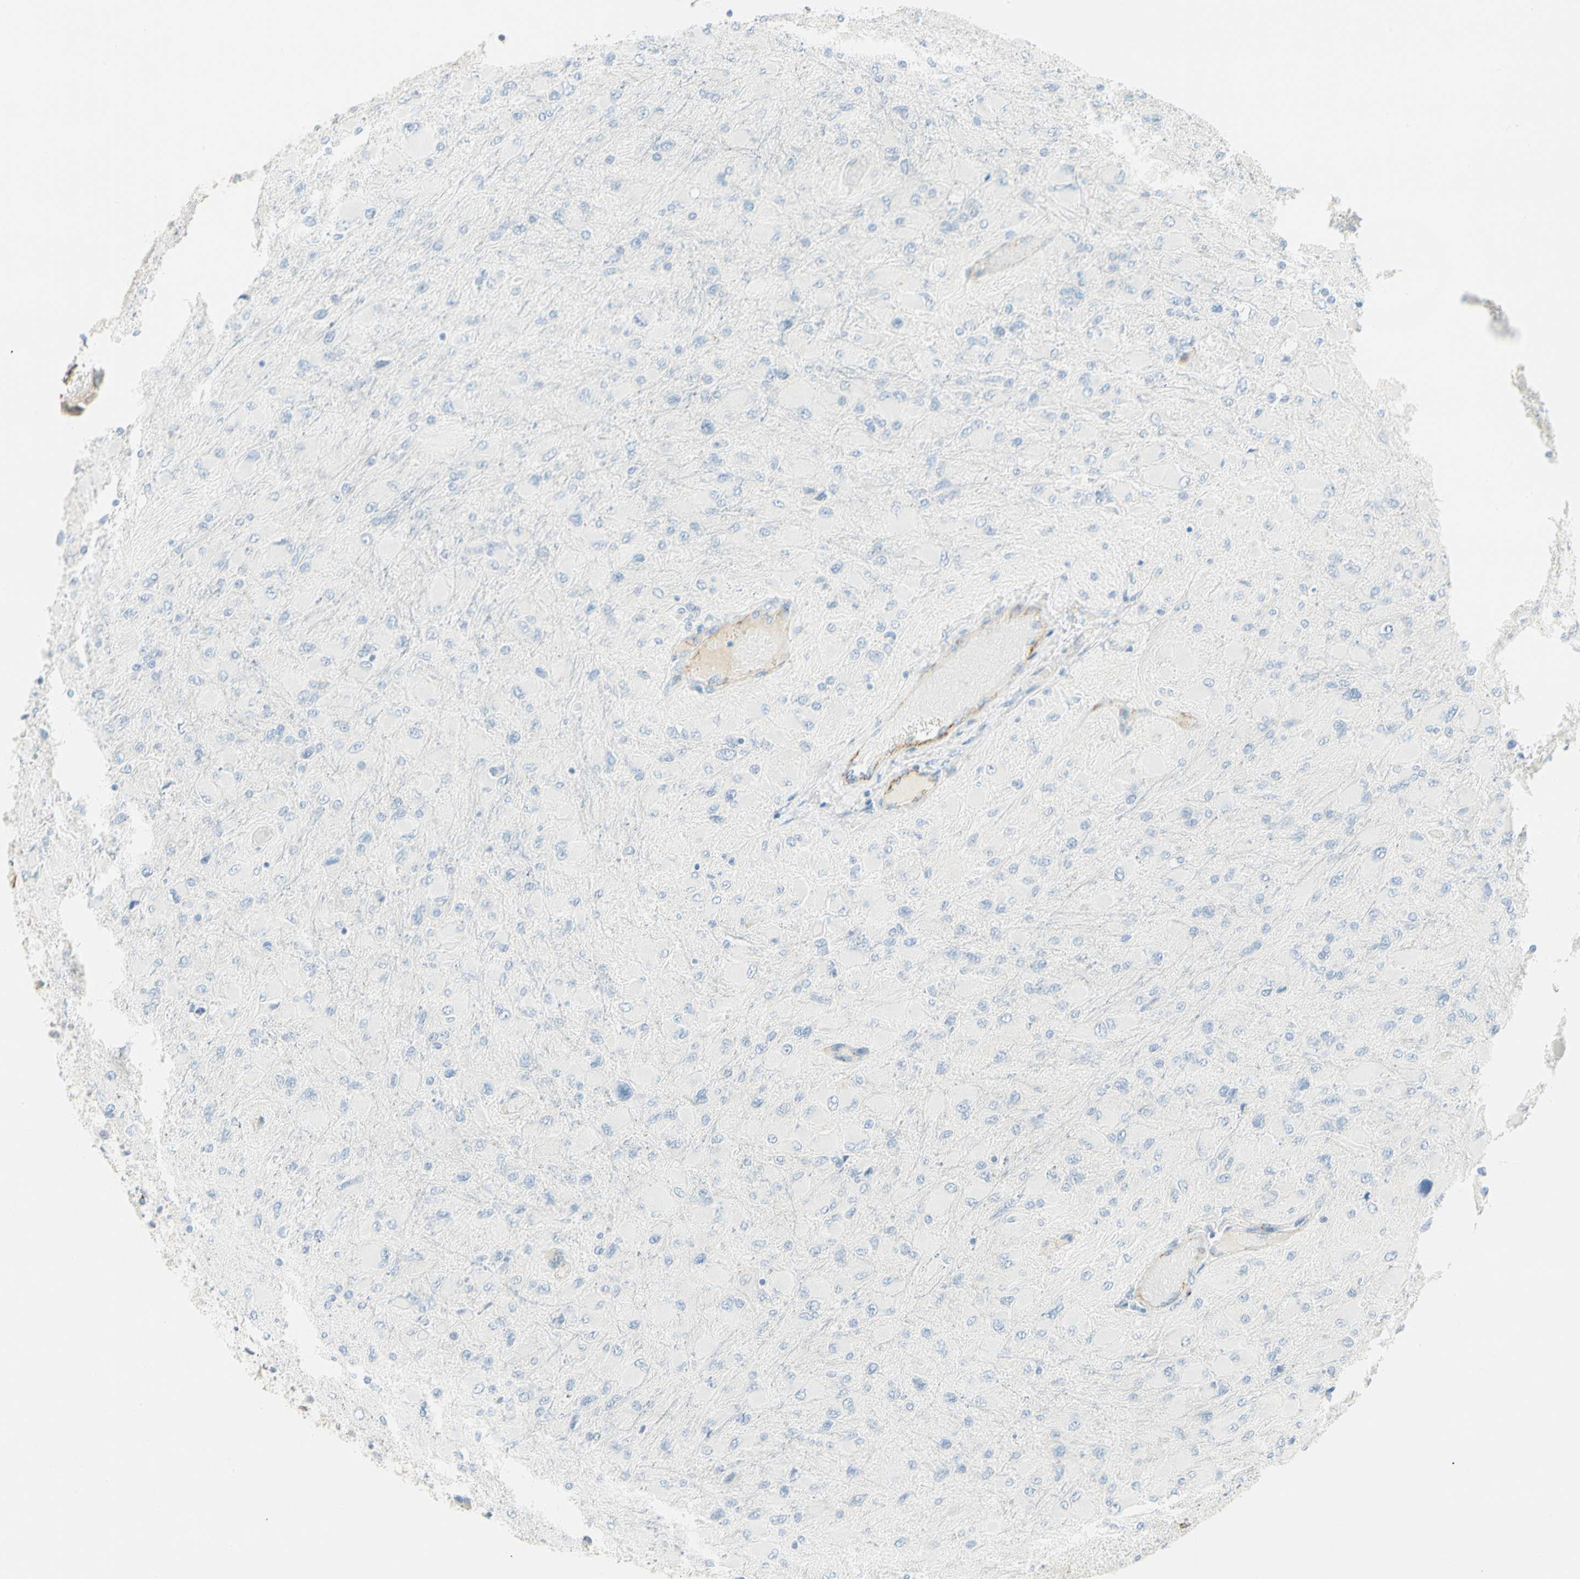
{"staining": {"intensity": "negative", "quantity": "none", "location": "none"}, "tissue": "glioma", "cell_type": "Tumor cells", "image_type": "cancer", "snomed": [{"axis": "morphology", "description": "Glioma, malignant, High grade"}, {"axis": "topography", "description": "Cerebral cortex"}], "caption": "A high-resolution histopathology image shows immunohistochemistry (IHC) staining of malignant glioma (high-grade), which displays no significant positivity in tumor cells.", "gene": "VPS9D1", "patient": {"sex": "female", "age": 36}}